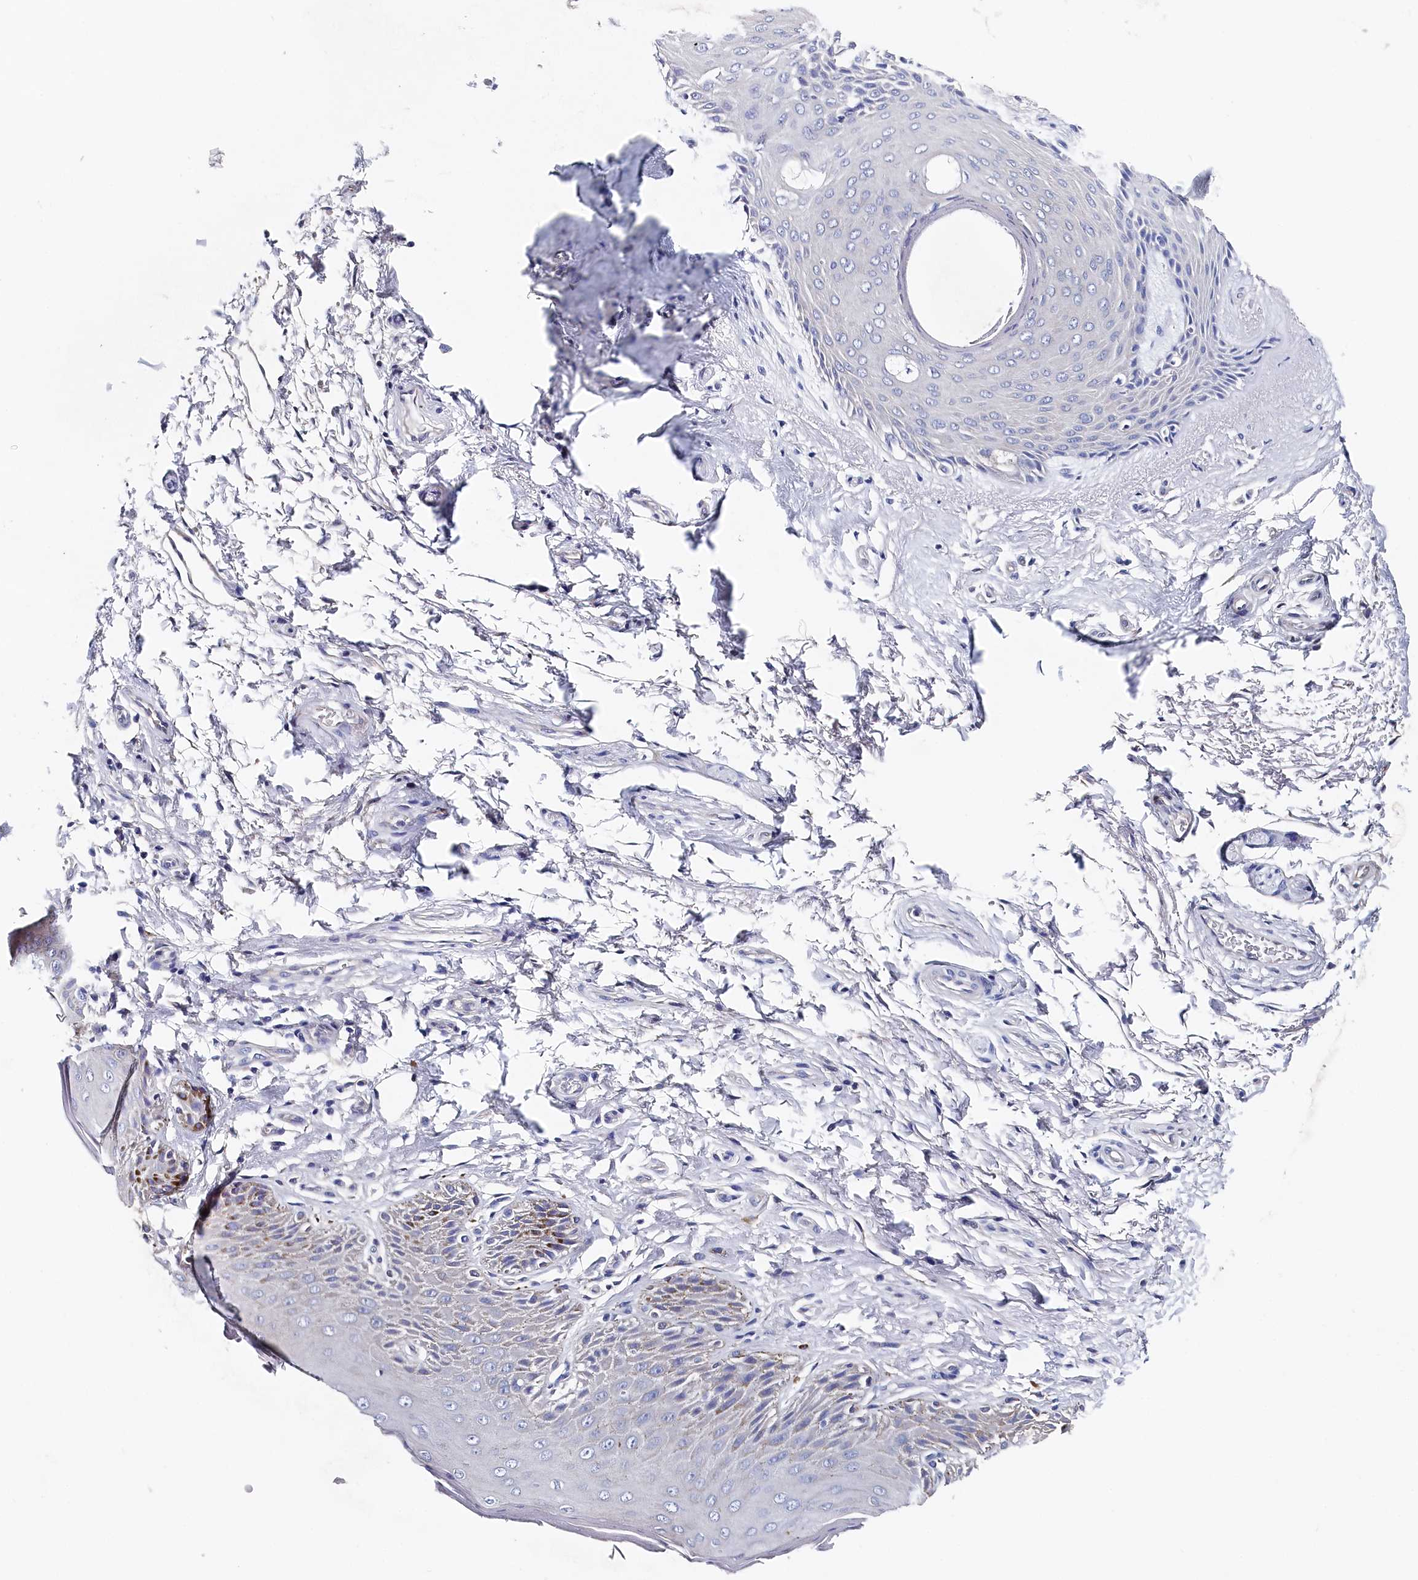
{"staining": {"intensity": "moderate", "quantity": "<25%", "location": "cytoplasmic/membranous"}, "tissue": "skin", "cell_type": "Epidermal cells", "image_type": "normal", "snomed": [{"axis": "morphology", "description": "Normal tissue, NOS"}, {"axis": "topography", "description": "Anal"}], "caption": "Immunohistochemical staining of normal skin exhibits moderate cytoplasmic/membranous protein positivity in approximately <25% of epidermal cells. The staining is performed using DAB (3,3'-diaminobenzidine) brown chromogen to label protein expression. The nuclei are counter-stained blue using hematoxylin.", "gene": "BHMT", "patient": {"sex": "male", "age": 44}}